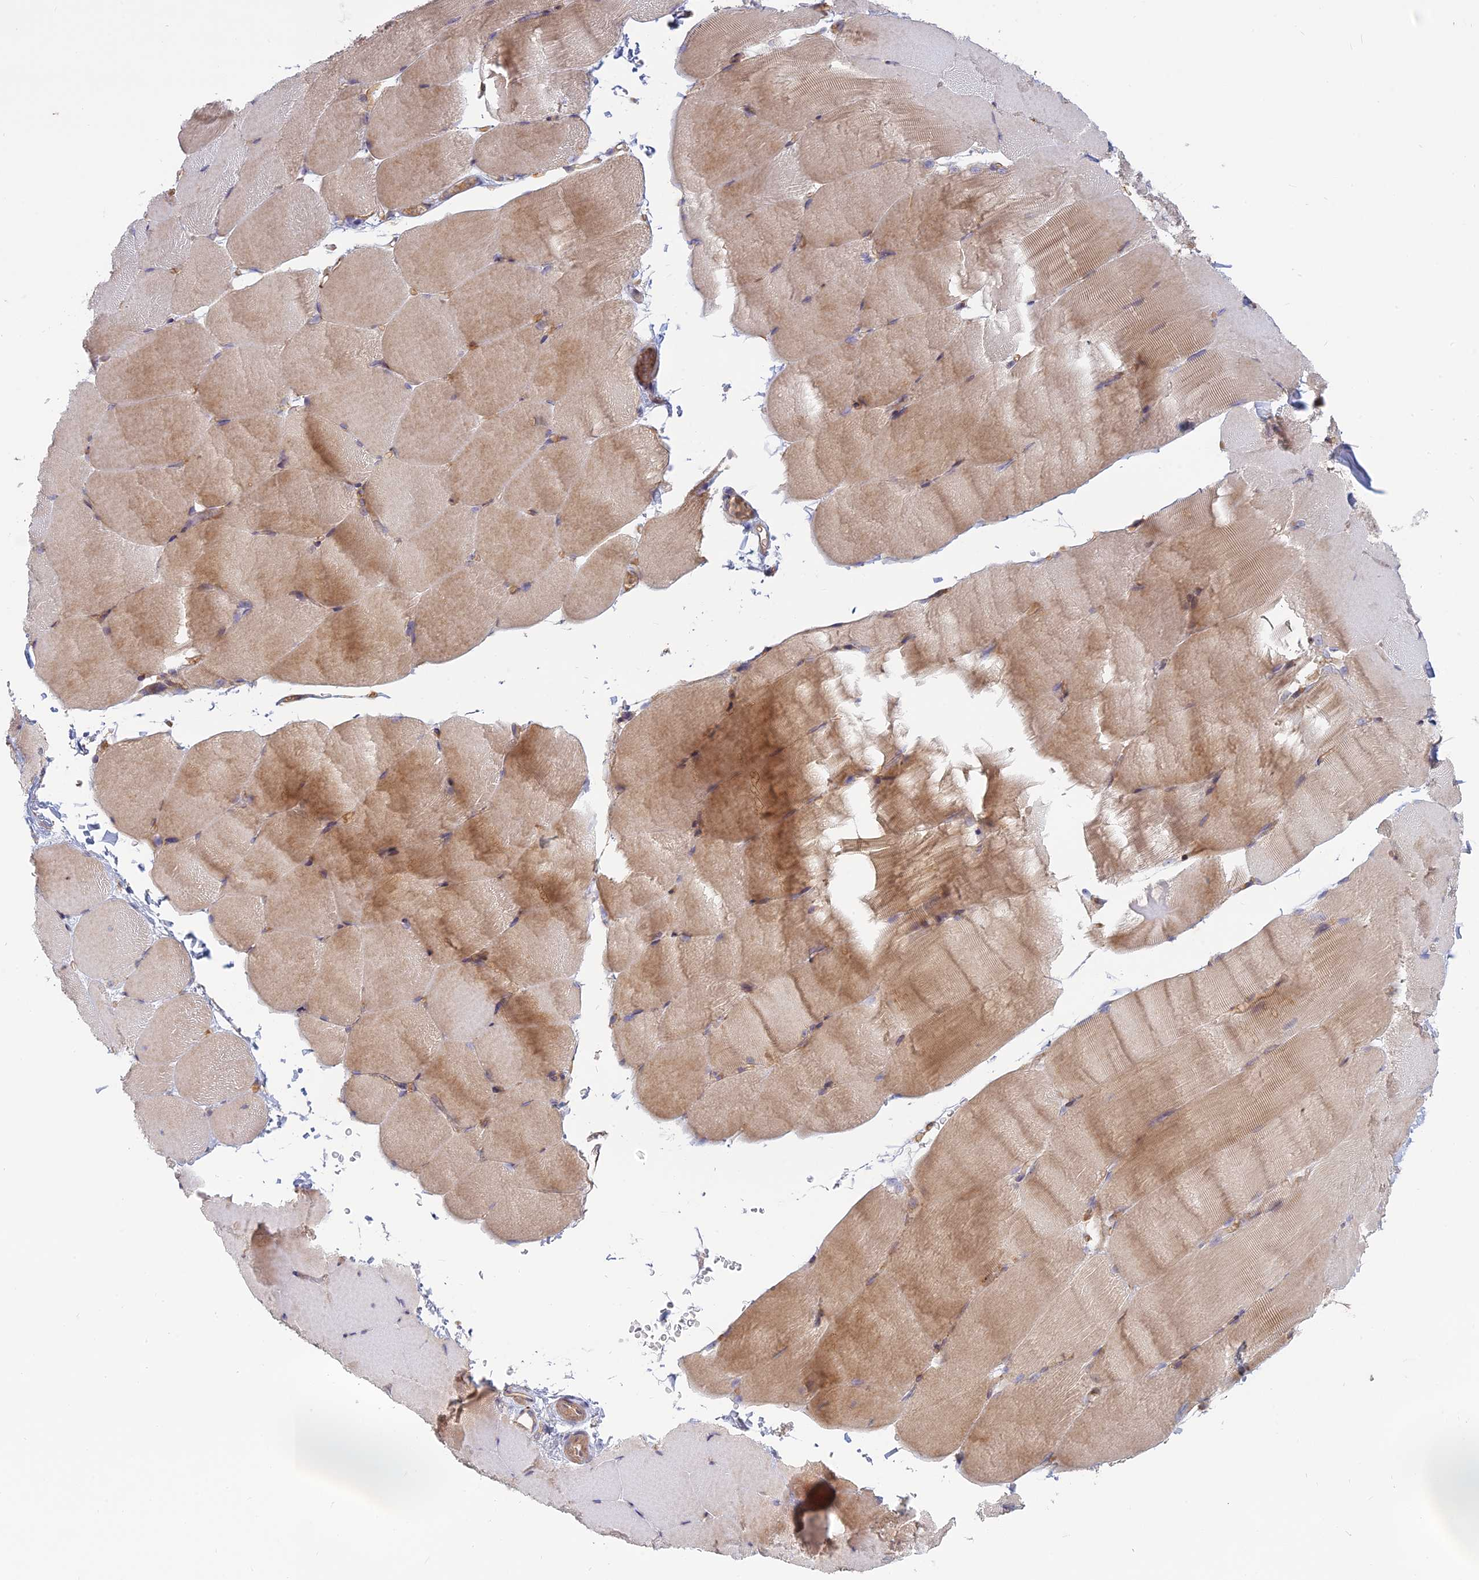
{"staining": {"intensity": "moderate", "quantity": "25%-75%", "location": "cytoplasmic/membranous"}, "tissue": "skeletal muscle", "cell_type": "Myocytes", "image_type": "normal", "snomed": [{"axis": "morphology", "description": "Normal tissue, NOS"}, {"axis": "topography", "description": "Skeletal muscle"}, {"axis": "topography", "description": "Parathyroid gland"}], "caption": "Brown immunohistochemical staining in normal human skeletal muscle displays moderate cytoplasmic/membranous positivity in approximately 25%-75% of myocytes. Nuclei are stained in blue.", "gene": "TMEM208", "patient": {"sex": "female", "age": 37}}